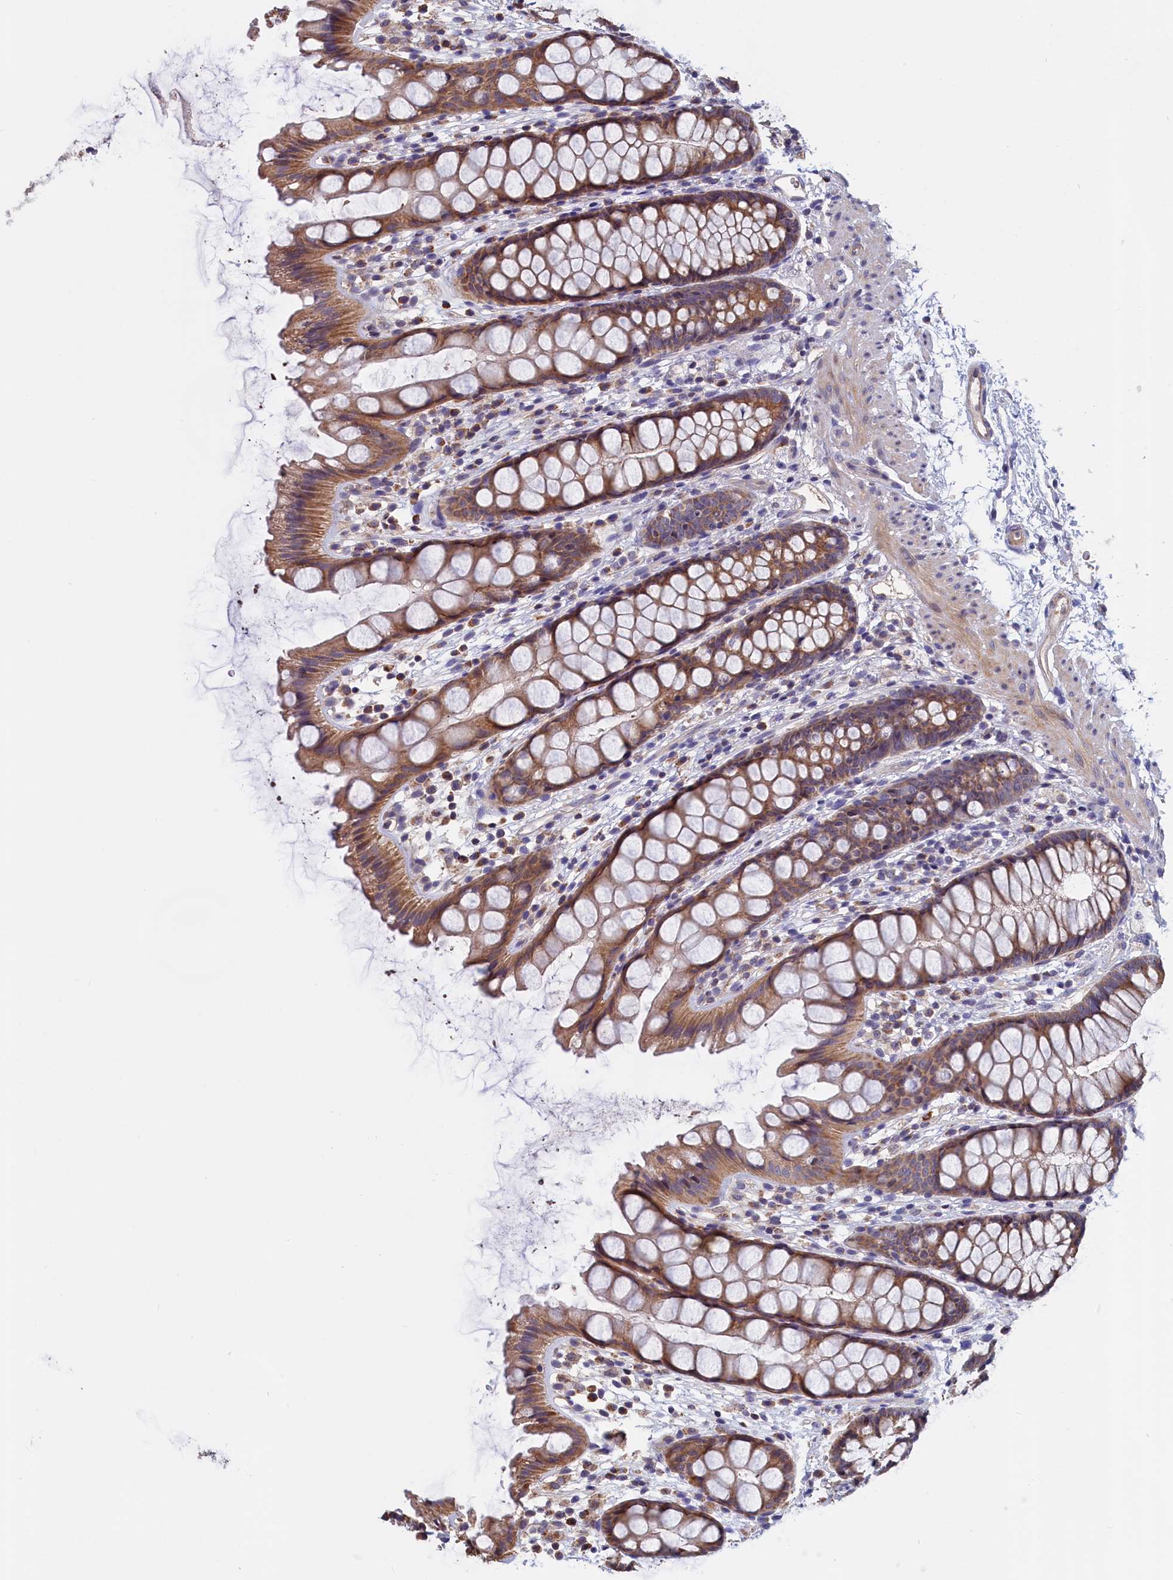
{"staining": {"intensity": "moderate", "quantity": ">75%", "location": "cytoplasmic/membranous"}, "tissue": "rectum", "cell_type": "Glandular cells", "image_type": "normal", "snomed": [{"axis": "morphology", "description": "Normal tissue, NOS"}, {"axis": "topography", "description": "Rectum"}], "caption": "Normal rectum was stained to show a protein in brown. There is medium levels of moderate cytoplasmic/membranous staining in approximately >75% of glandular cells. (Stains: DAB in brown, nuclei in blue, Microscopy: brightfield microscopy at high magnification).", "gene": "EPB41L4B", "patient": {"sex": "female", "age": 65}}